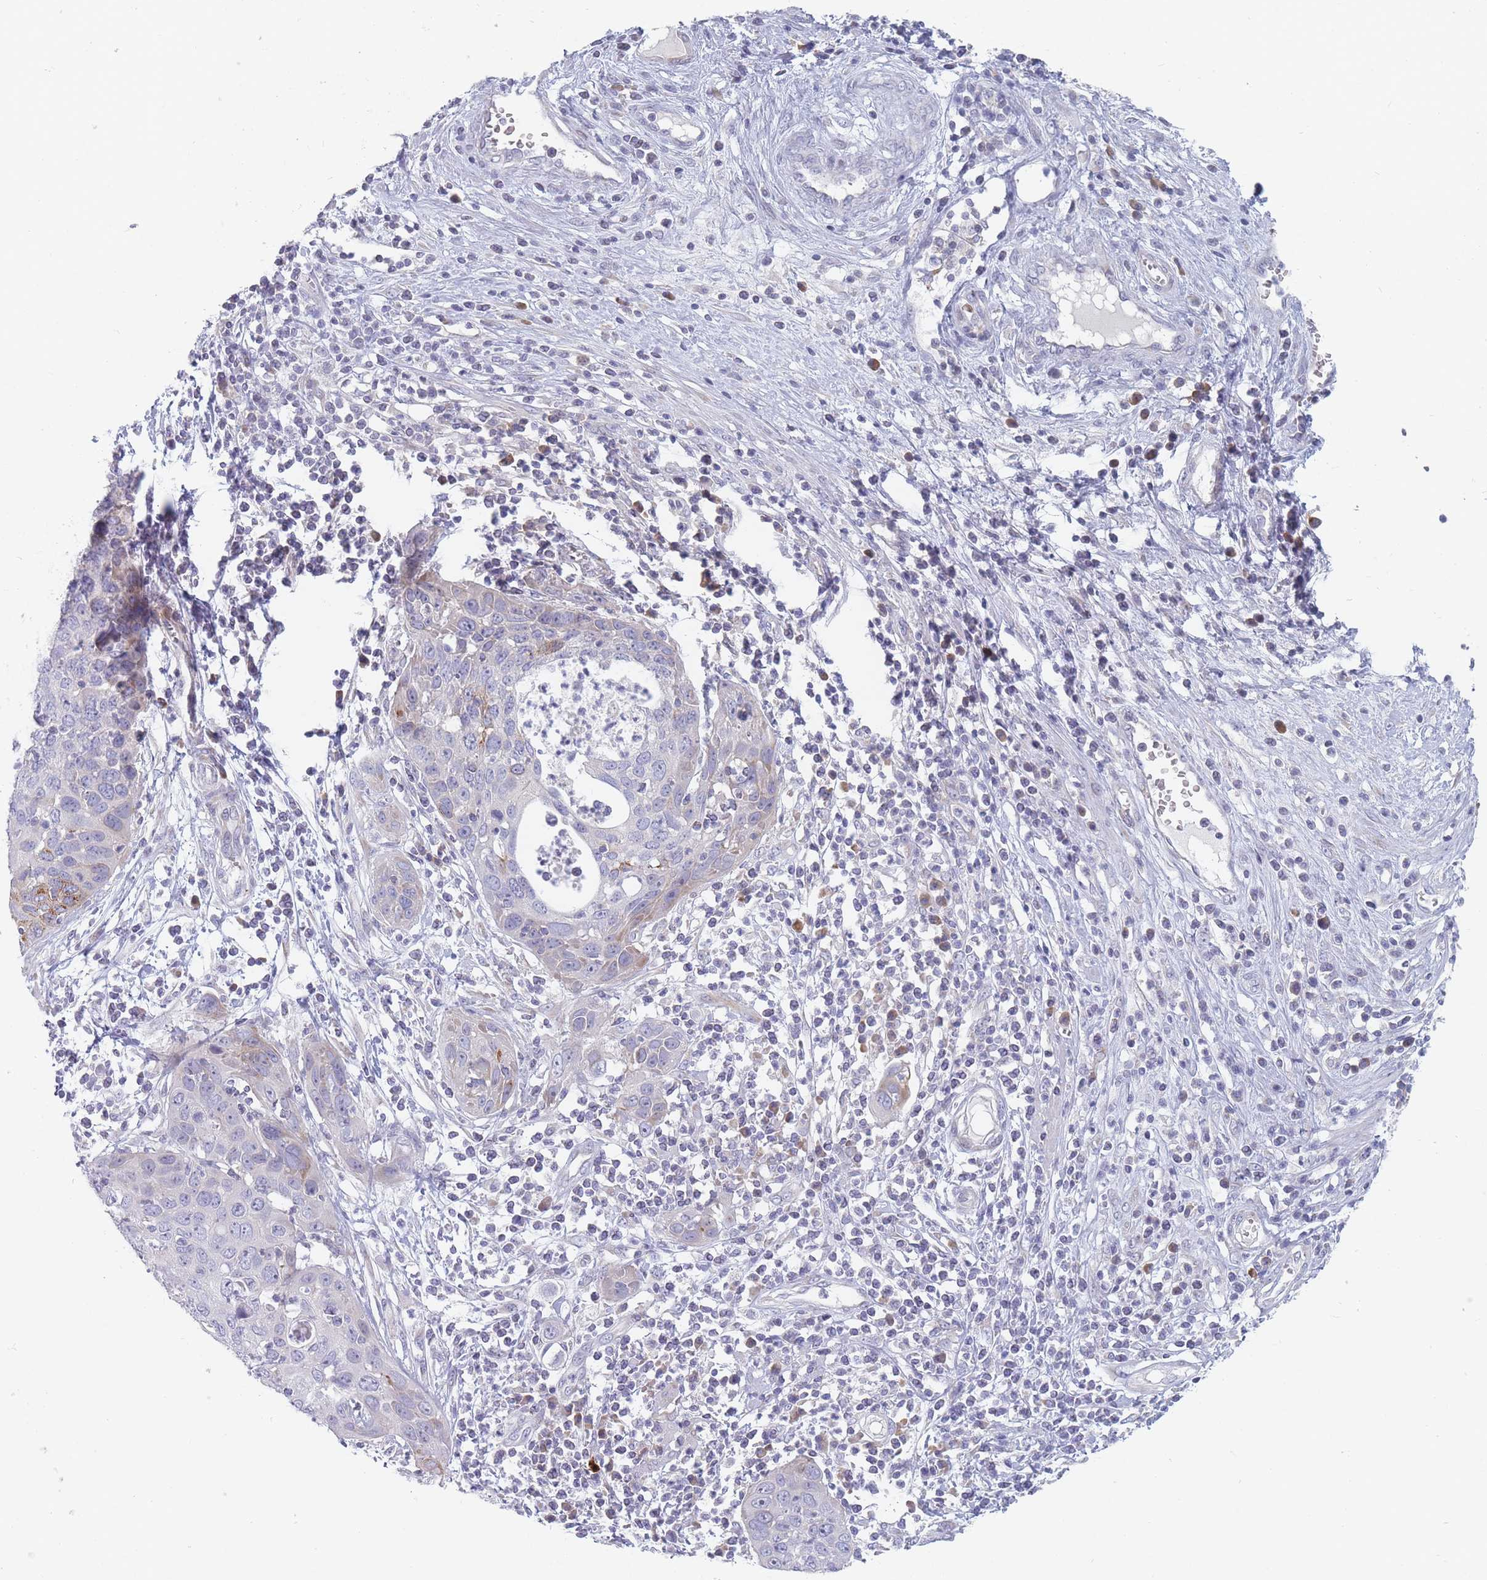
{"staining": {"intensity": "negative", "quantity": "none", "location": "none"}, "tissue": "cervical cancer", "cell_type": "Tumor cells", "image_type": "cancer", "snomed": [{"axis": "morphology", "description": "Squamous cell carcinoma, NOS"}, {"axis": "topography", "description": "Cervix"}], "caption": "High magnification brightfield microscopy of cervical squamous cell carcinoma stained with DAB (brown) and counterstained with hematoxylin (blue): tumor cells show no significant expression. (DAB (3,3'-diaminobenzidine) immunohistochemistry (IHC) visualized using brightfield microscopy, high magnification).", "gene": "SPATS1", "patient": {"sex": "female", "age": 36}}